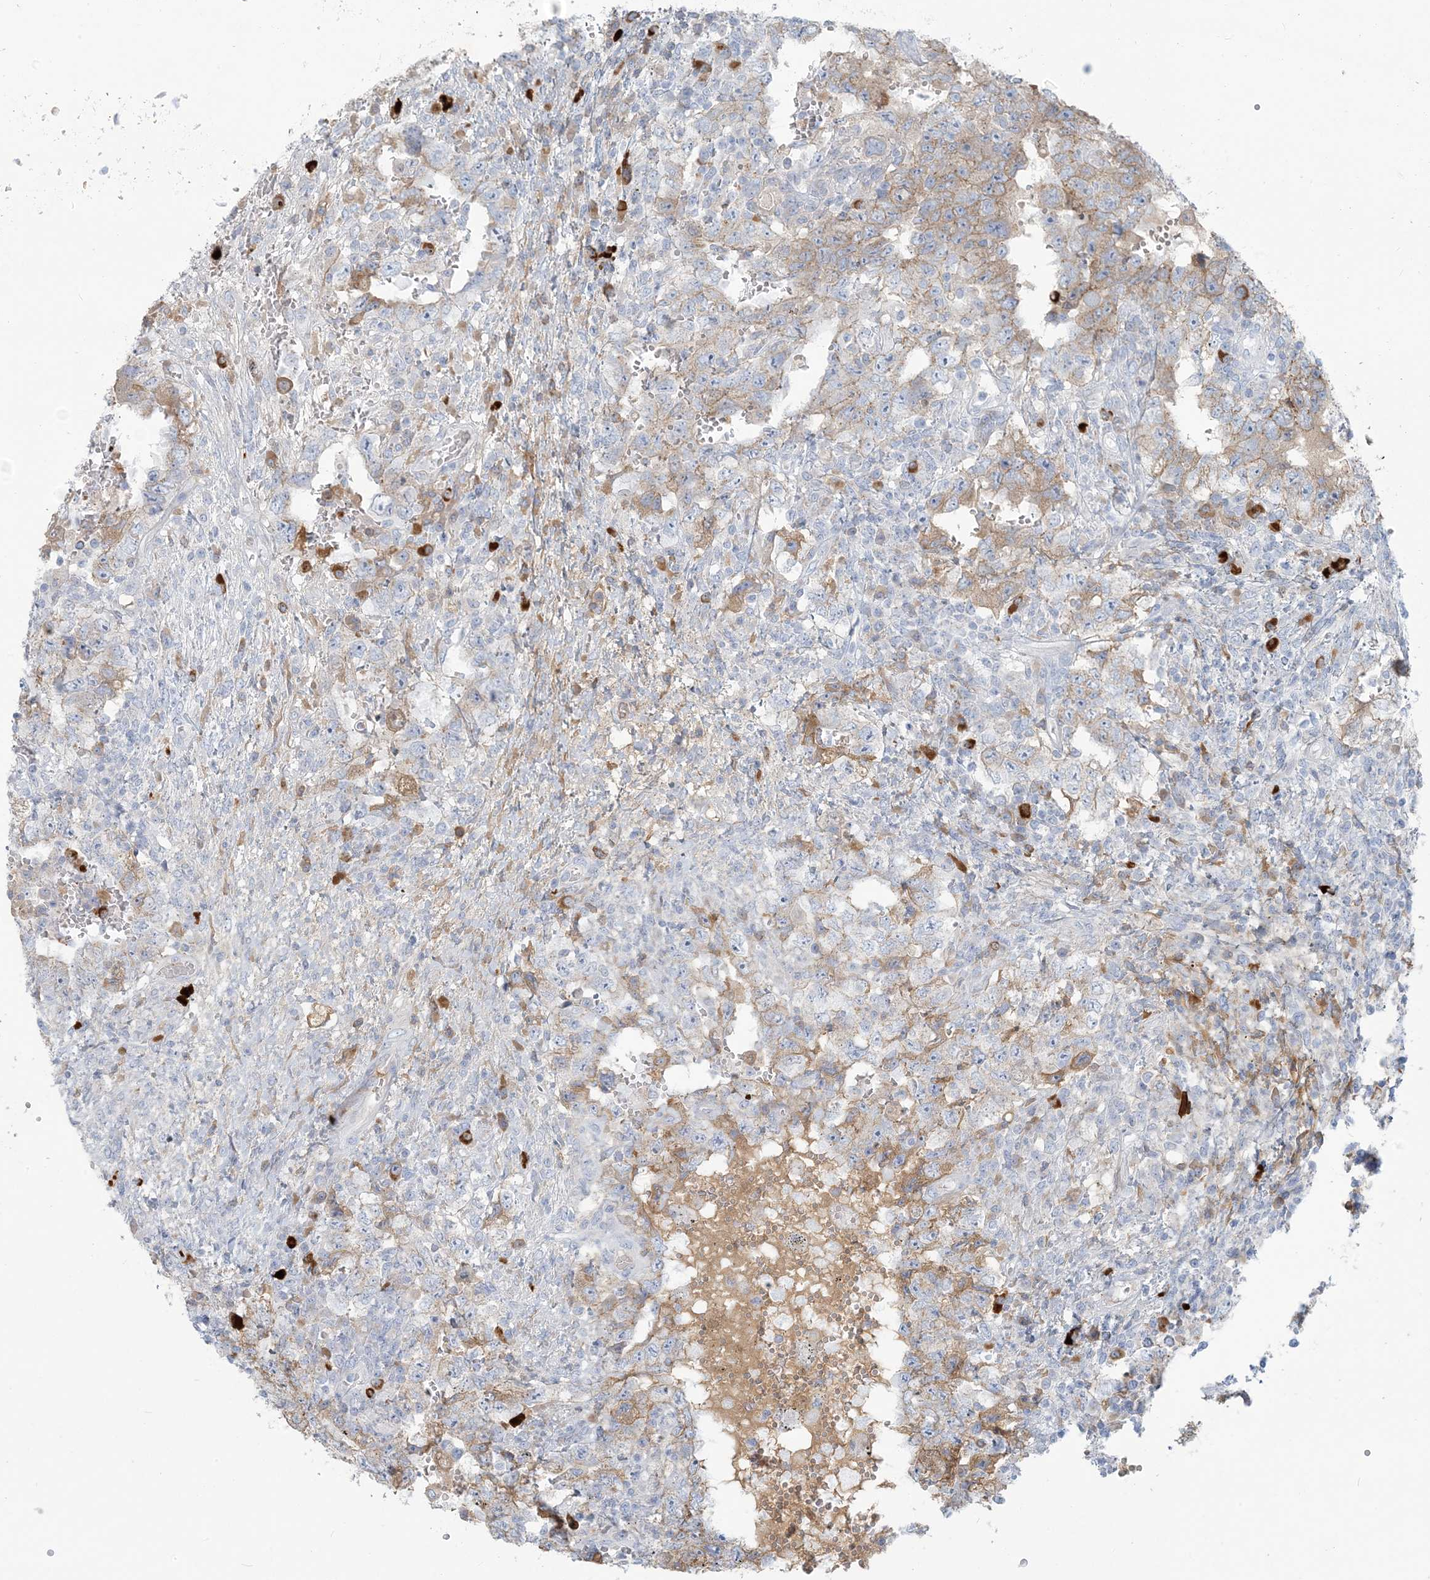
{"staining": {"intensity": "weak", "quantity": "25%-75%", "location": "cytoplasmic/membranous"}, "tissue": "testis cancer", "cell_type": "Tumor cells", "image_type": "cancer", "snomed": [{"axis": "morphology", "description": "Carcinoma, Embryonal, NOS"}, {"axis": "topography", "description": "Testis"}], "caption": "Immunohistochemical staining of testis cancer exhibits weak cytoplasmic/membranous protein staining in about 25%-75% of tumor cells. (Brightfield microscopy of DAB IHC at high magnification).", "gene": "SCML1", "patient": {"sex": "male", "age": 26}}